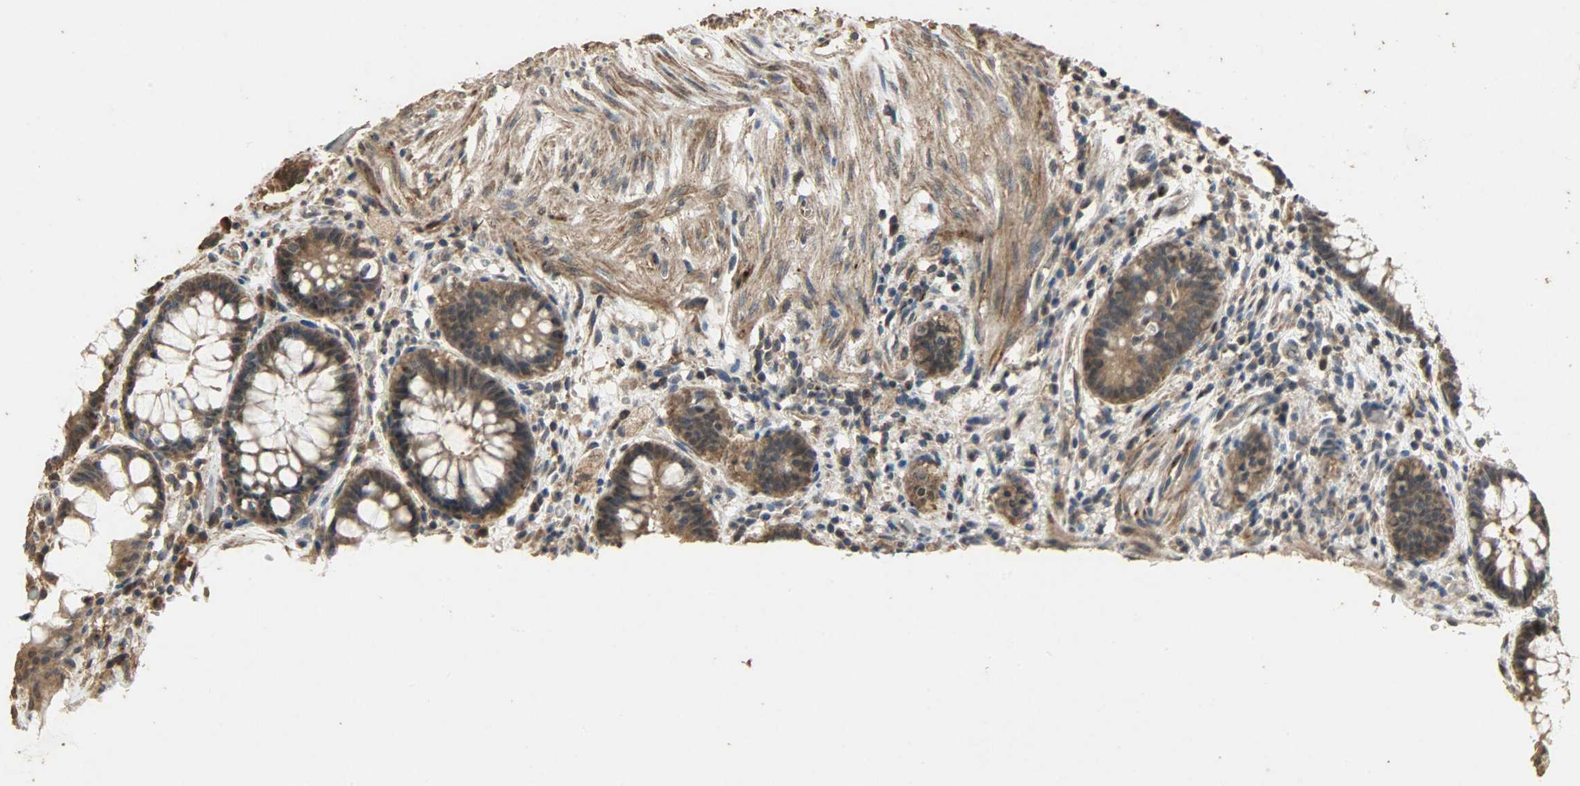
{"staining": {"intensity": "moderate", "quantity": ">75%", "location": "cytoplasmic/membranous"}, "tissue": "rectum", "cell_type": "Glandular cells", "image_type": "normal", "snomed": [{"axis": "morphology", "description": "Normal tissue, NOS"}, {"axis": "topography", "description": "Rectum"}], "caption": "Immunohistochemical staining of unremarkable human rectum reveals medium levels of moderate cytoplasmic/membranous staining in approximately >75% of glandular cells.", "gene": "CDKN2C", "patient": {"sex": "female", "age": 46}}